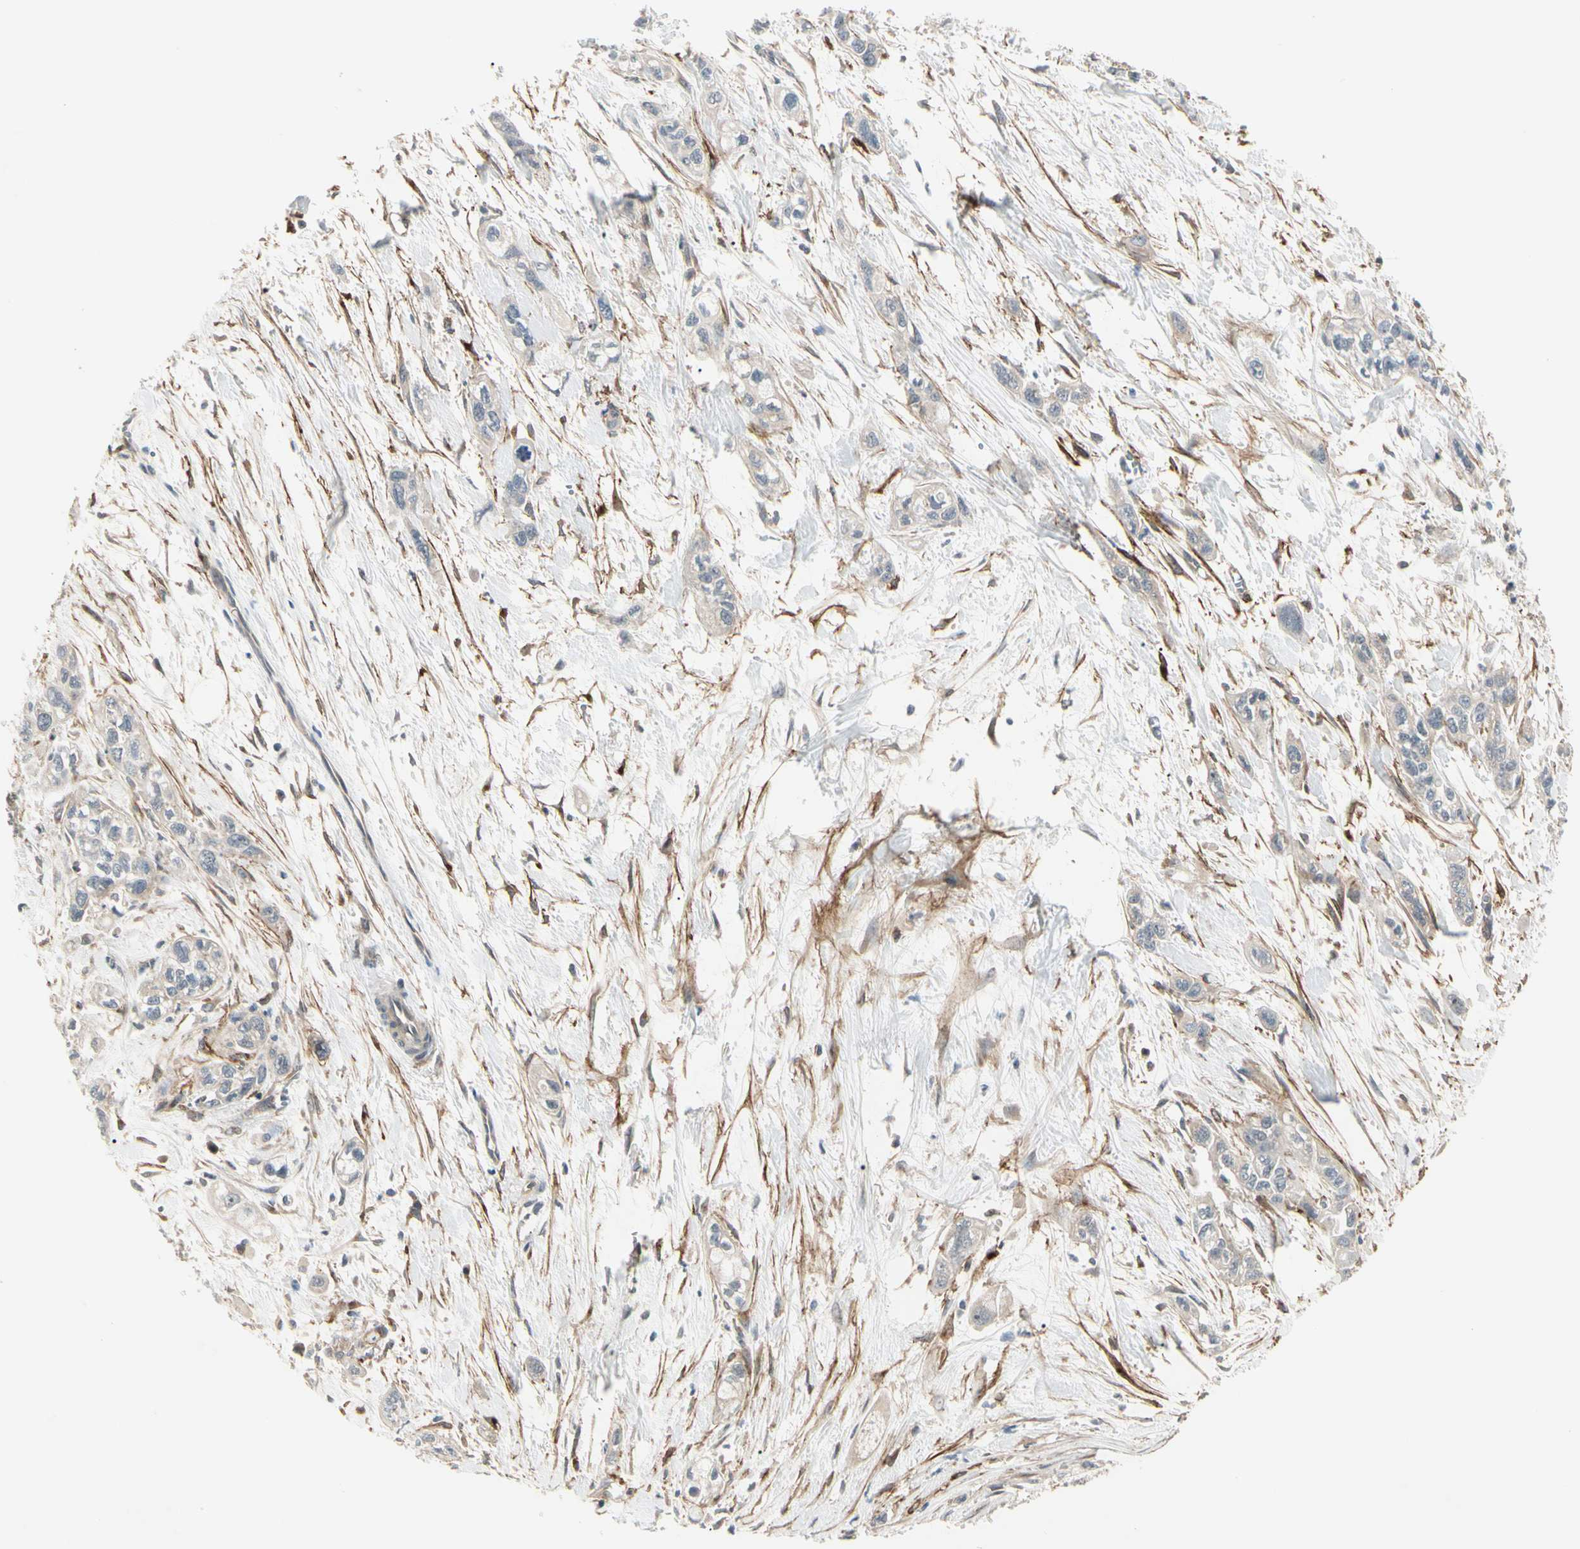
{"staining": {"intensity": "weak", "quantity": ">75%", "location": "cytoplasmic/membranous"}, "tissue": "pancreatic cancer", "cell_type": "Tumor cells", "image_type": "cancer", "snomed": [{"axis": "morphology", "description": "Adenocarcinoma, NOS"}, {"axis": "topography", "description": "Pancreas"}], "caption": "Pancreatic adenocarcinoma stained for a protein exhibits weak cytoplasmic/membranous positivity in tumor cells. Nuclei are stained in blue.", "gene": "F2R", "patient": {"sex": "male", "age": 74}}